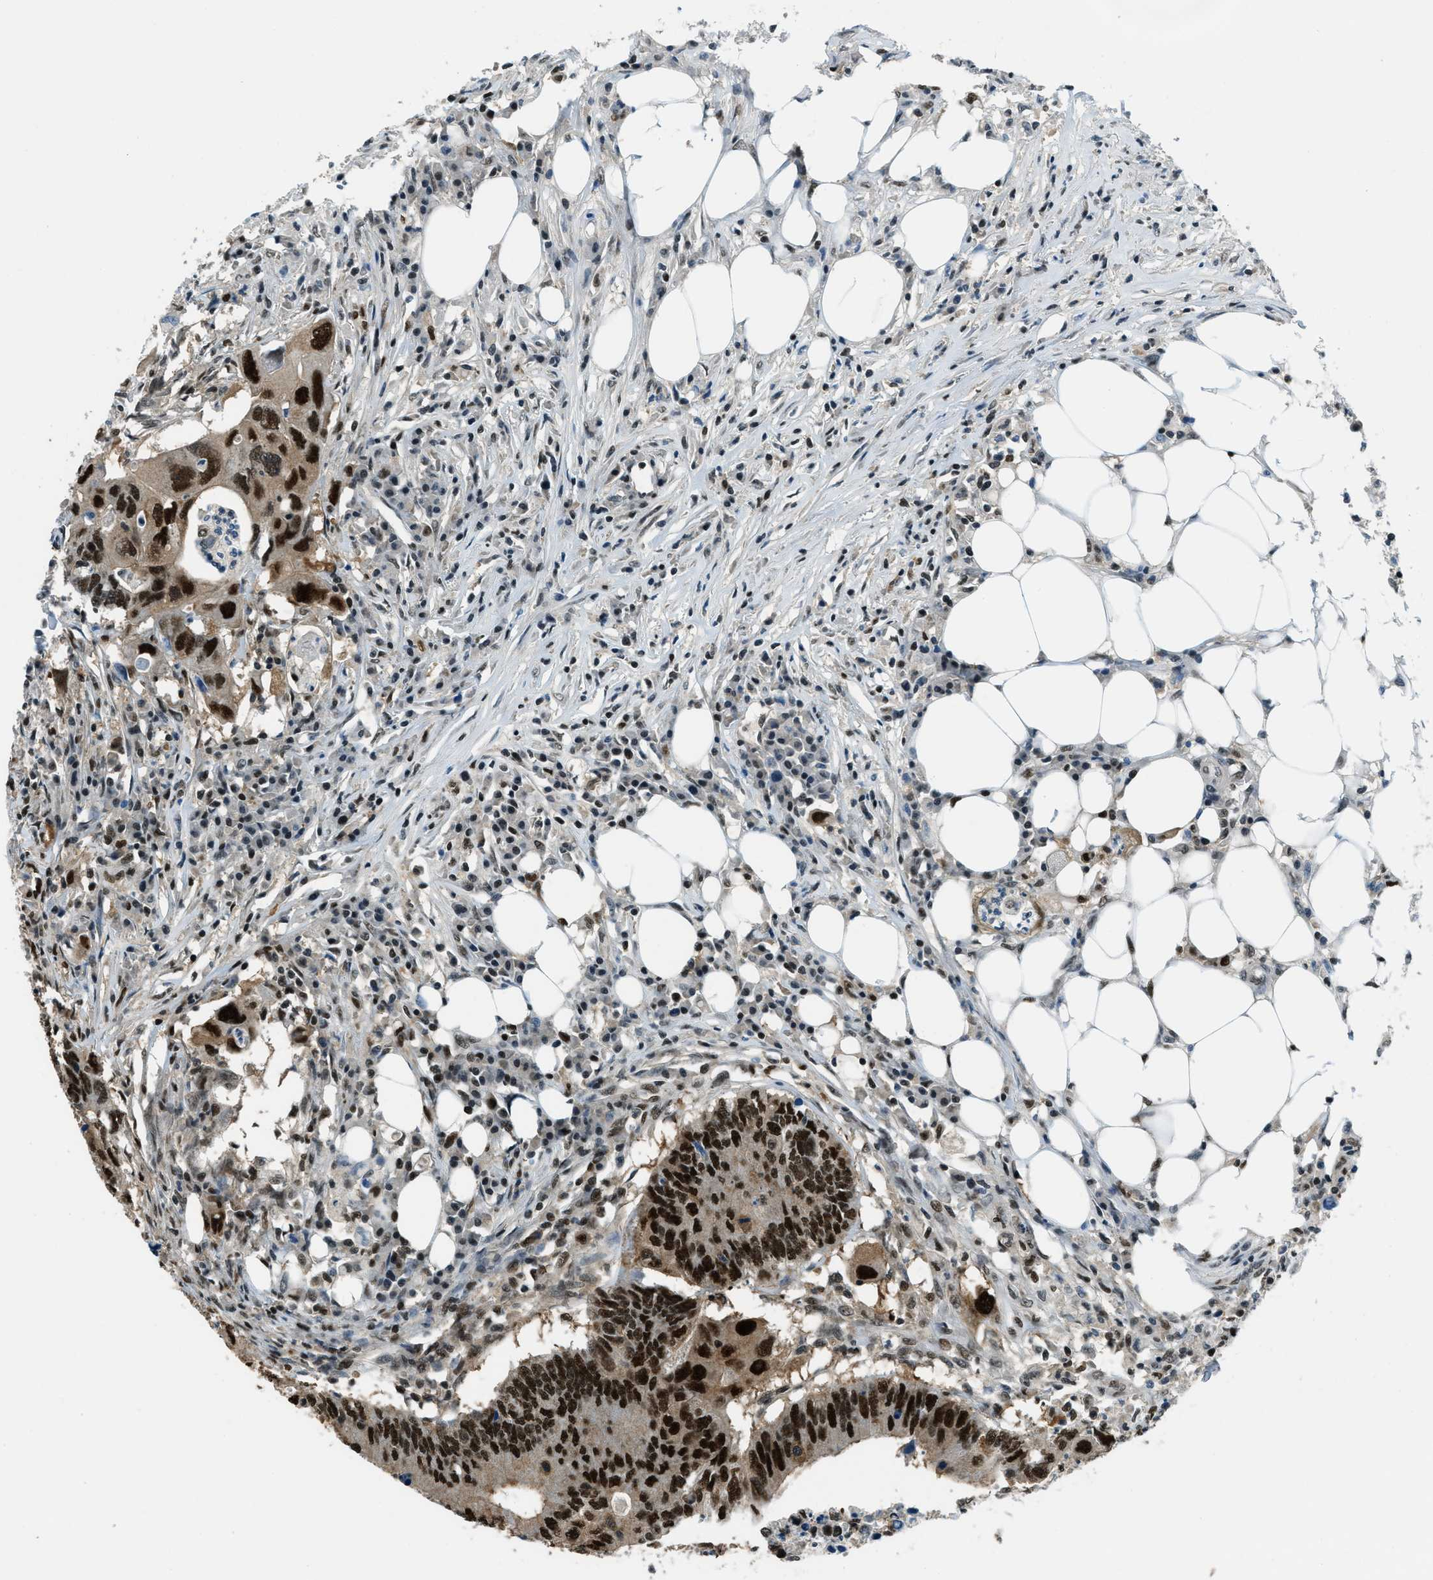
{"staining": {"intensity": "strong", "quantity": ">75%", "location": "cytoplasmic/membranous,nuclear"}, "tissue": "colorectal cancer", "cell_type": "Tumor cells", "image_type": "cancer", "snomed": [{"axis": "morphology", "description": "Adenocarcinoma, NOS"}, {"axis": "topography", "description": "Colon"}], "caption": "Human adenocarcinoma (colorectal) stained with a brown dye demonstrates strong cytoplasmic/membranous and nuclear positive expression in approximately >75% of tumor cells.", "gene": "OGFR", "patient": {"sex": "male", "age": 71}}